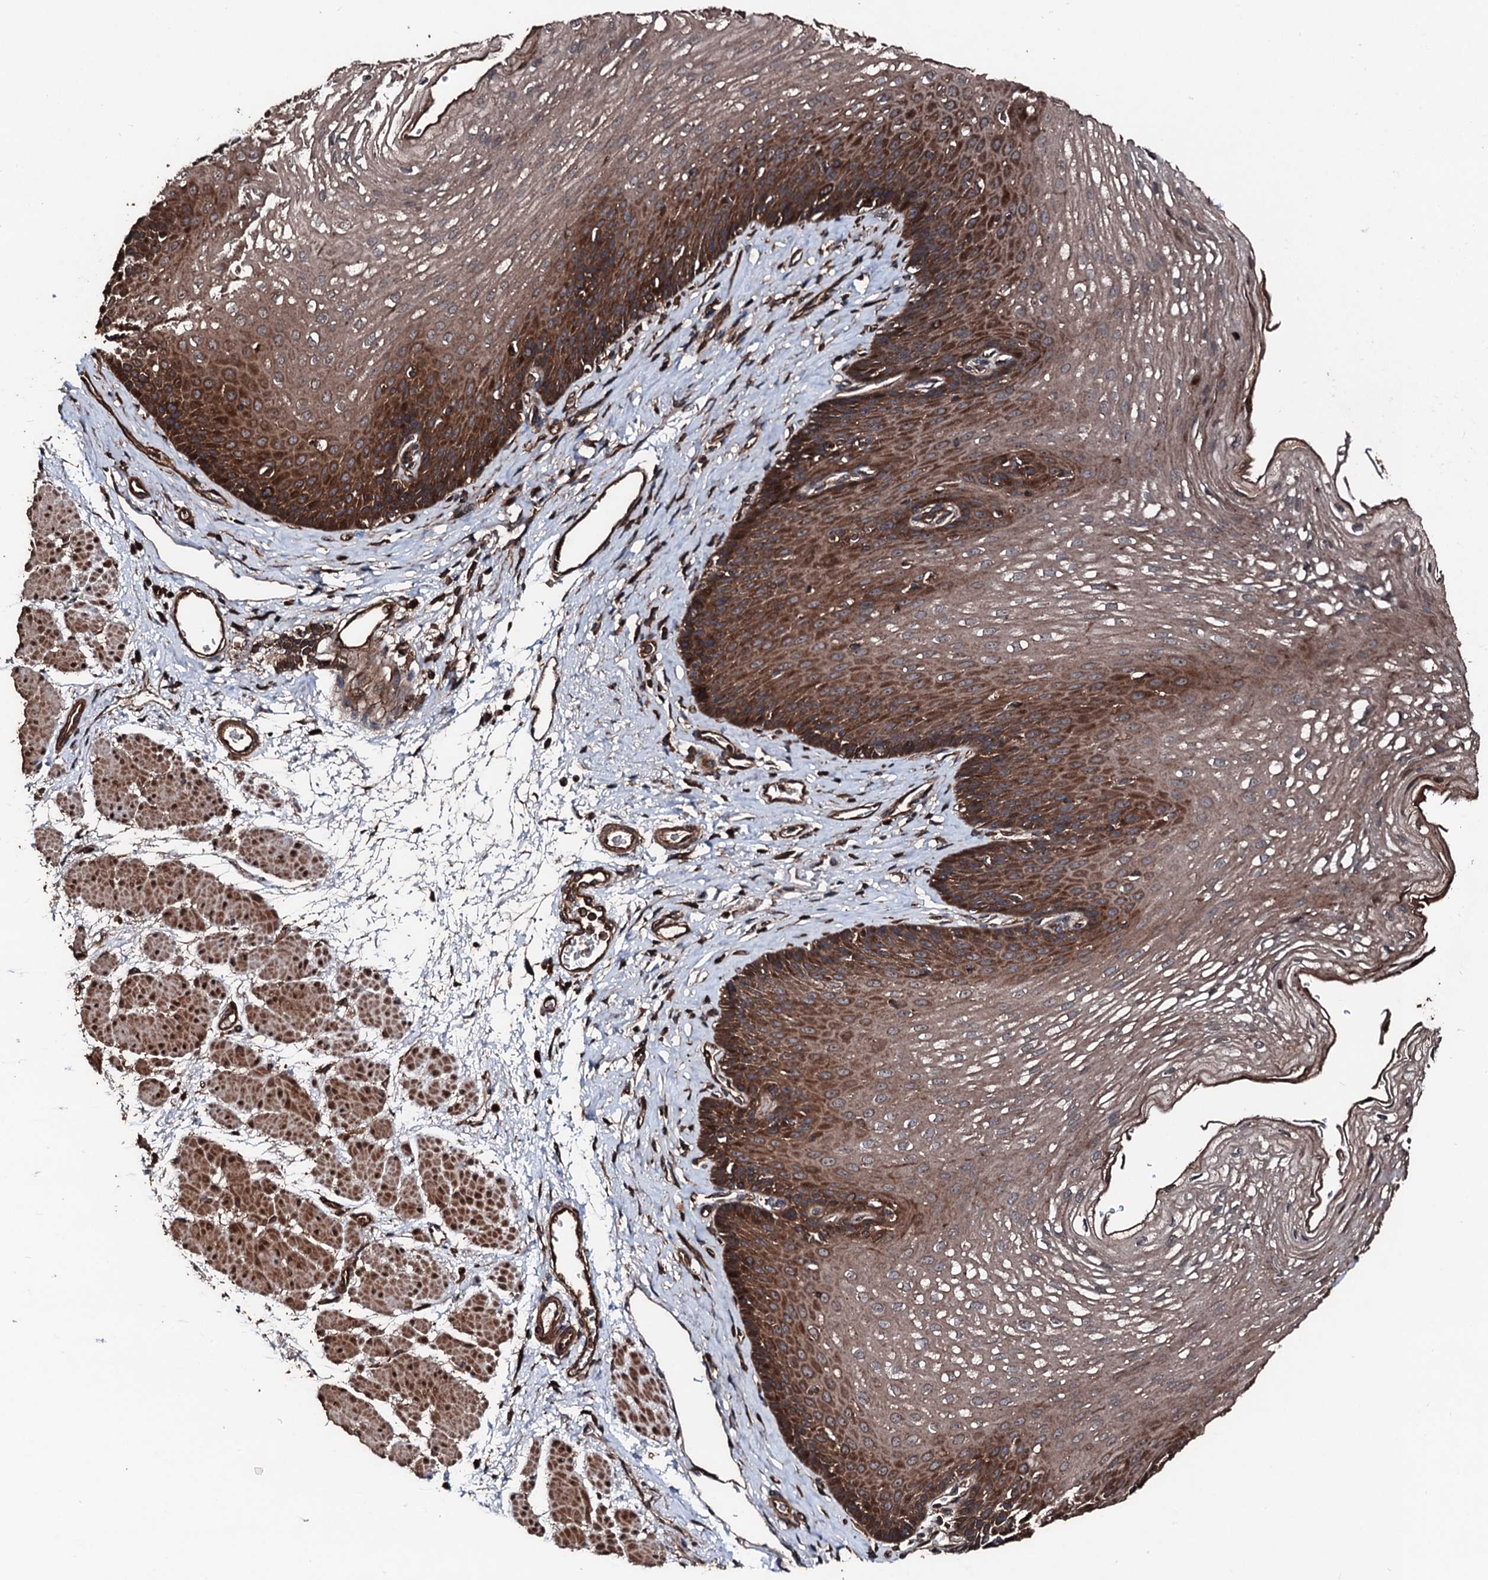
{"staining": {"intensity": "strong", "quantity": ">75%", "location": "cytoplasmic/membranous"}, "tissue": "esophagus", "cell_type": "Squamous epithelial cells", "image_type": "normal", "snomed": [{"axis": "morphology", "description": "Normal tissue, NOS"}, {"axis": "topography", "description": "Esophagus"}], "caption": "Squamous epithelial cells demonstrate strong cytoplasmic/membranous staining in approximately >75% of cells in normal esophagus.", "gene": "KIF18A", "patient": {"sex": "female", "age": 66}}